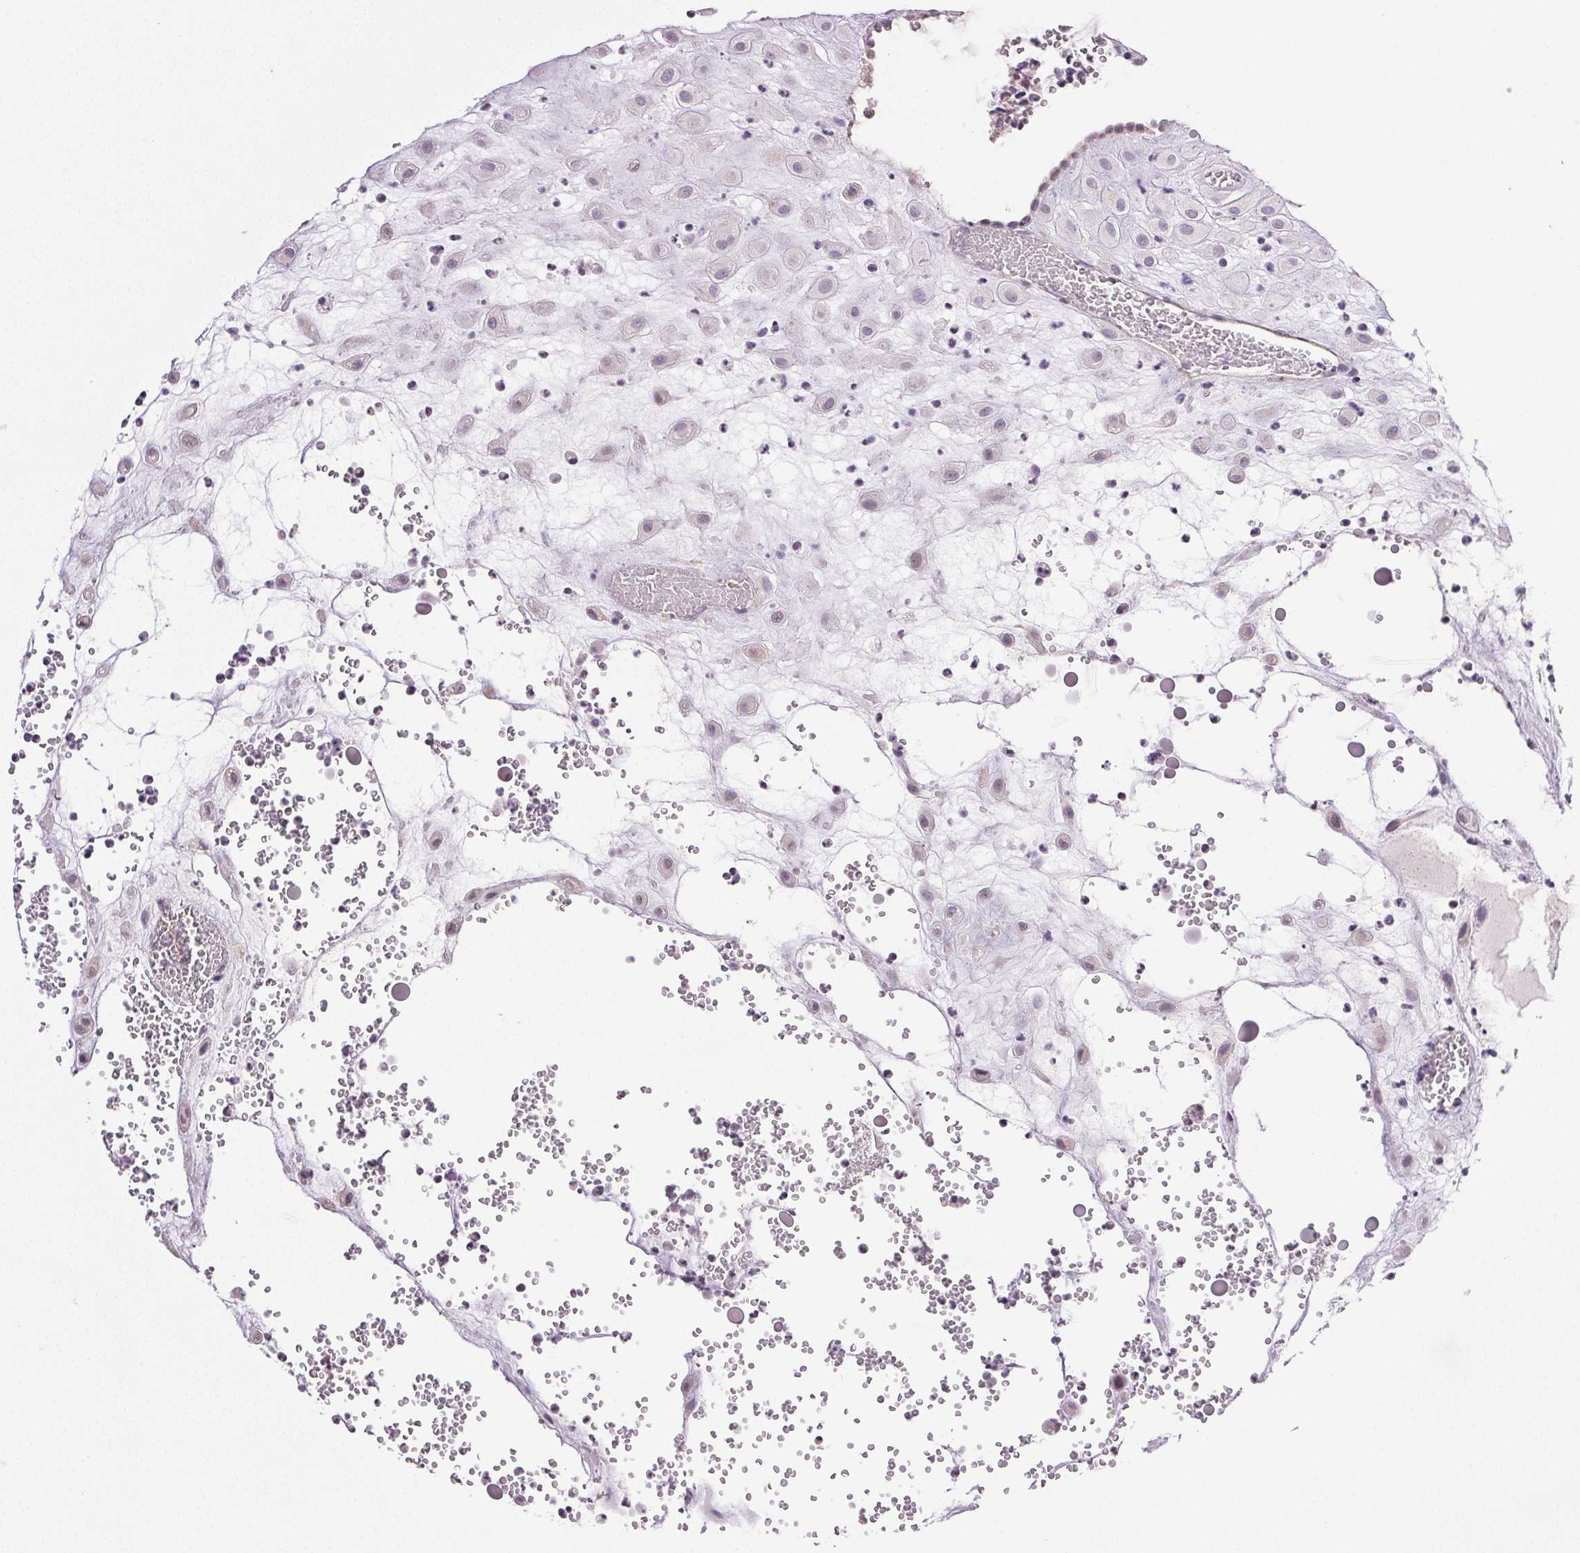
{"staining": {"intensity": "negative", "quantity": "none", "location": "none"}, "tissue": "placenta", "cell_type": "Decidual cells", "image_type": "normal", "snomed": [{"axis": "morphology", "description": "Normal tissue, NOS"}, {"axis": "topography", "description": "Placenta"}], "caption": "This is a photomicrograph of IHC staining of unremarkable placenta, which shows no expression in decidual cells.", "gene": "PLCB1", "patient": {"sex": "female", "age": 24}}